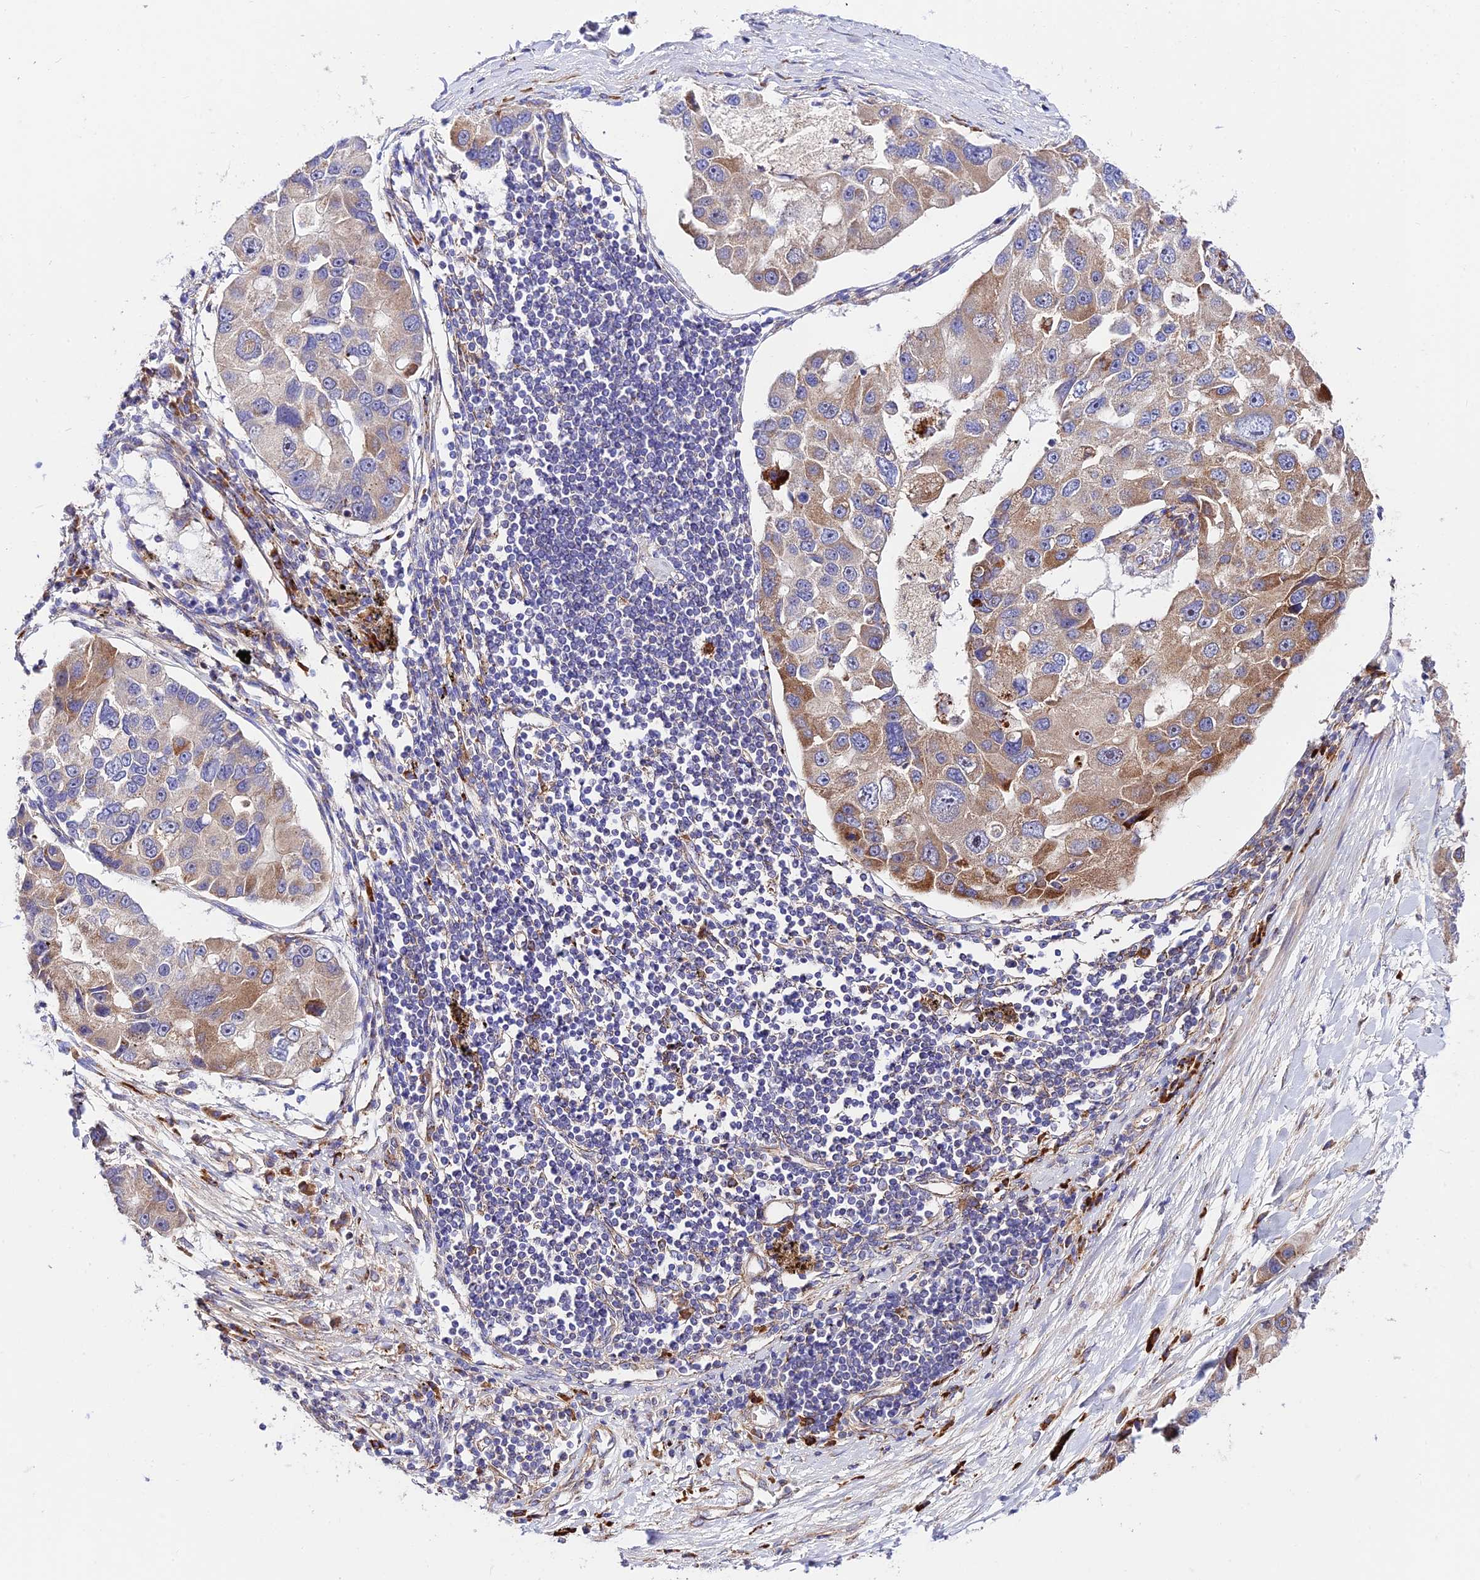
{"staining": {"intensity": "moderate", "quantity": "<25%", "location": "cytoplasmic/membranous"}, "tissue": "lung cancer", "cell_type": "Tumor cells", "image_type": "cancer", "snomed": [{"axis": "morphology", "description": "Adenocarcinoma, NOS"}, {"axis": "topography", "description": "Lung"}], "caption": "IHC photomicrograph of human lung cancer (adenocarcinoma) stained for a protein (brown), which displays low levels of moderate cytoplasmic/membranous staining in approximately <25% of tumor cells.", "gene": "VPS13C", "patient": {"sex": "female", "age": 54}}